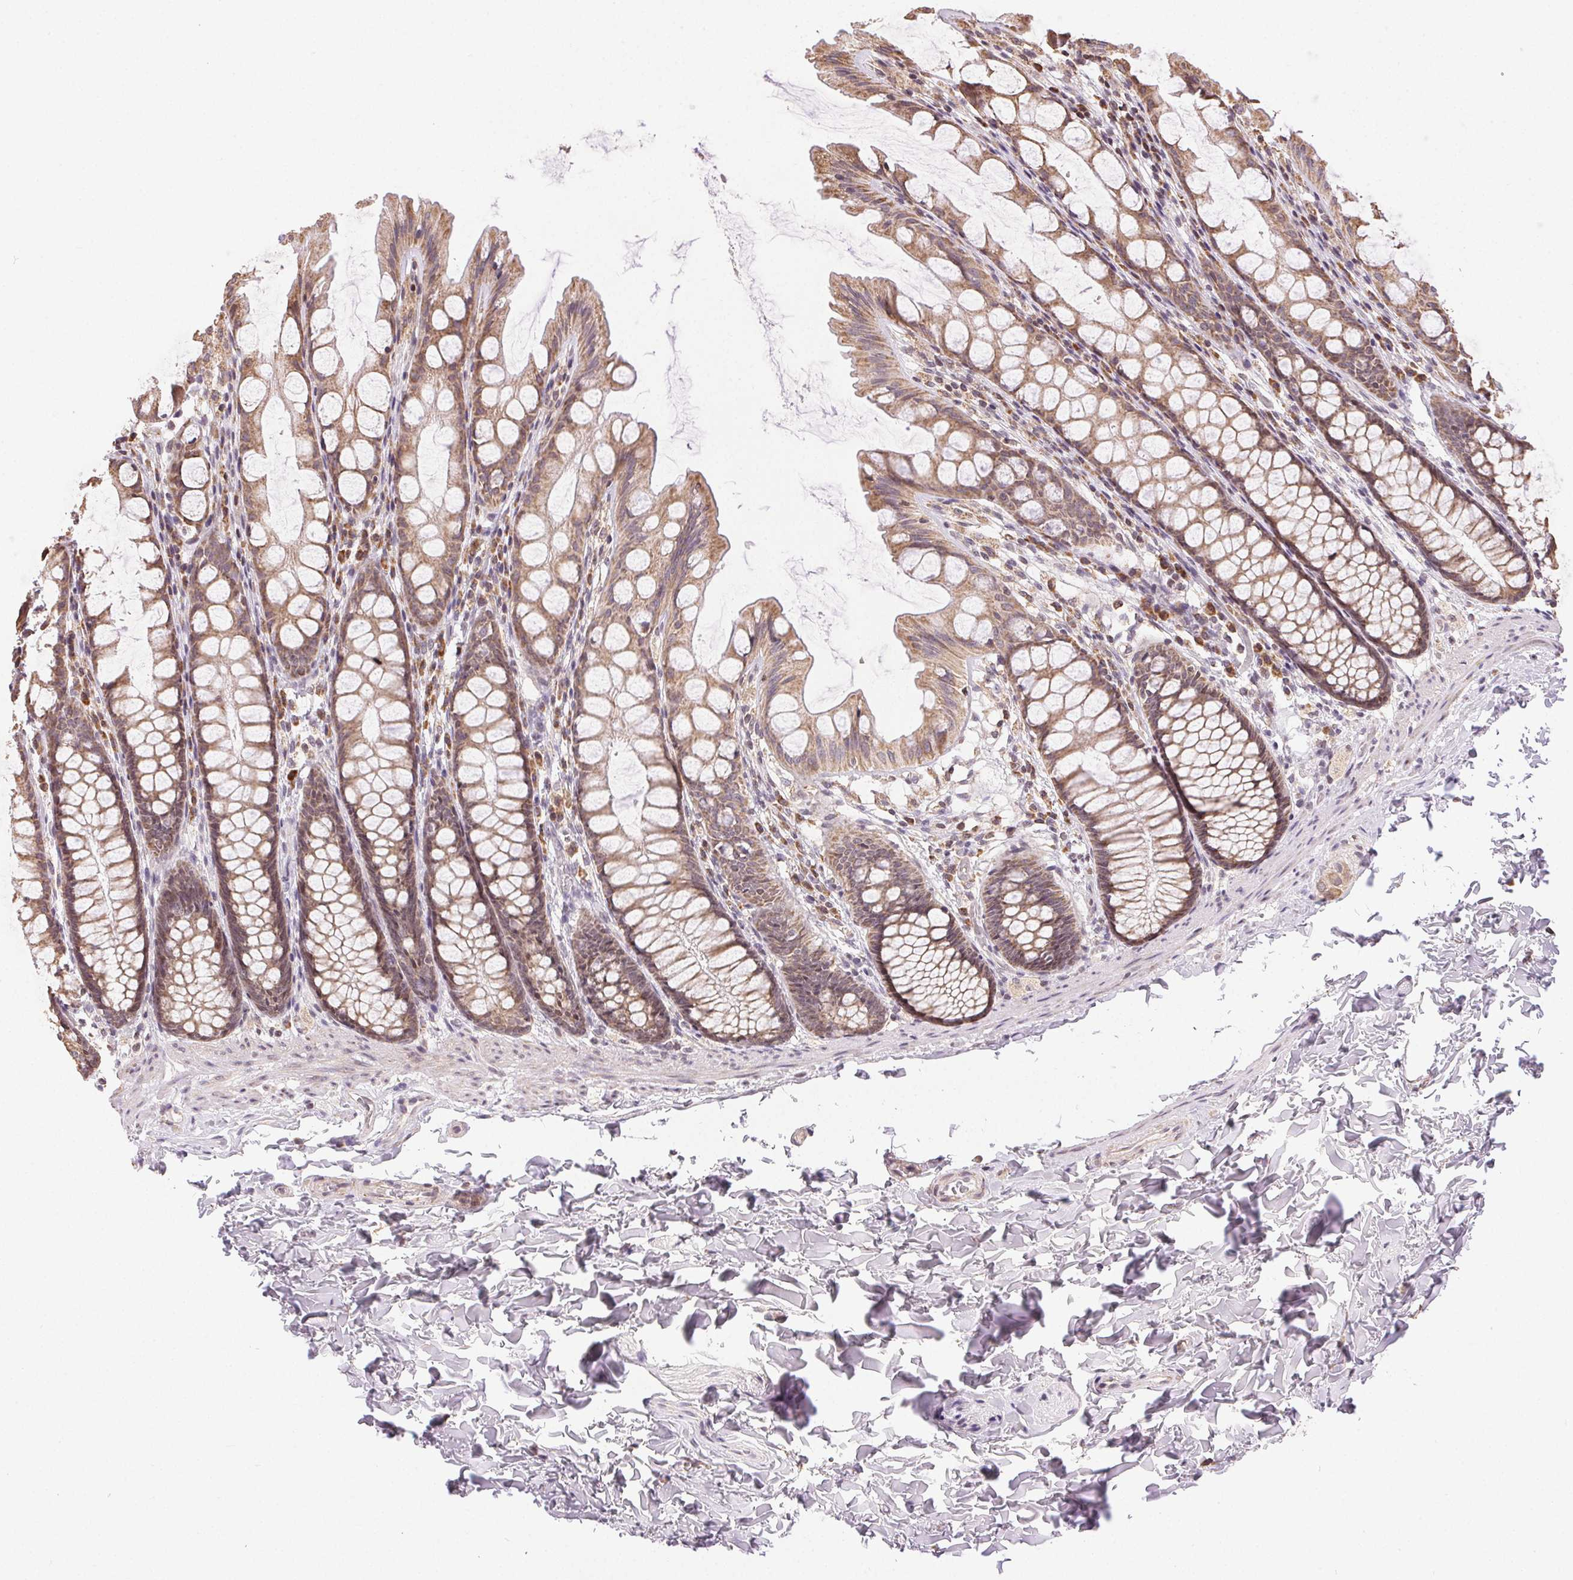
{"staining": {"intensity": "weak", "quantity": "25%-75%", "location": "cytoplasmic/membranous"}, "tissue": "colon", "cell_type": "Endothelial cells", "image_type": "normal", "snomed": [{"axis": "morphology", "description": "Normal tissue, NOS"}, {"axis": "topography", "description": "Colon"}], "caption": "Protein positivity by immunohistochemistry (IHC) exhibits weak cytoplasmic/membranous staining in about 25%-75% of endothelial cells in benign colon.", "gene": "PIWIL4", "patient": {"sex": "male", "age": 47}}